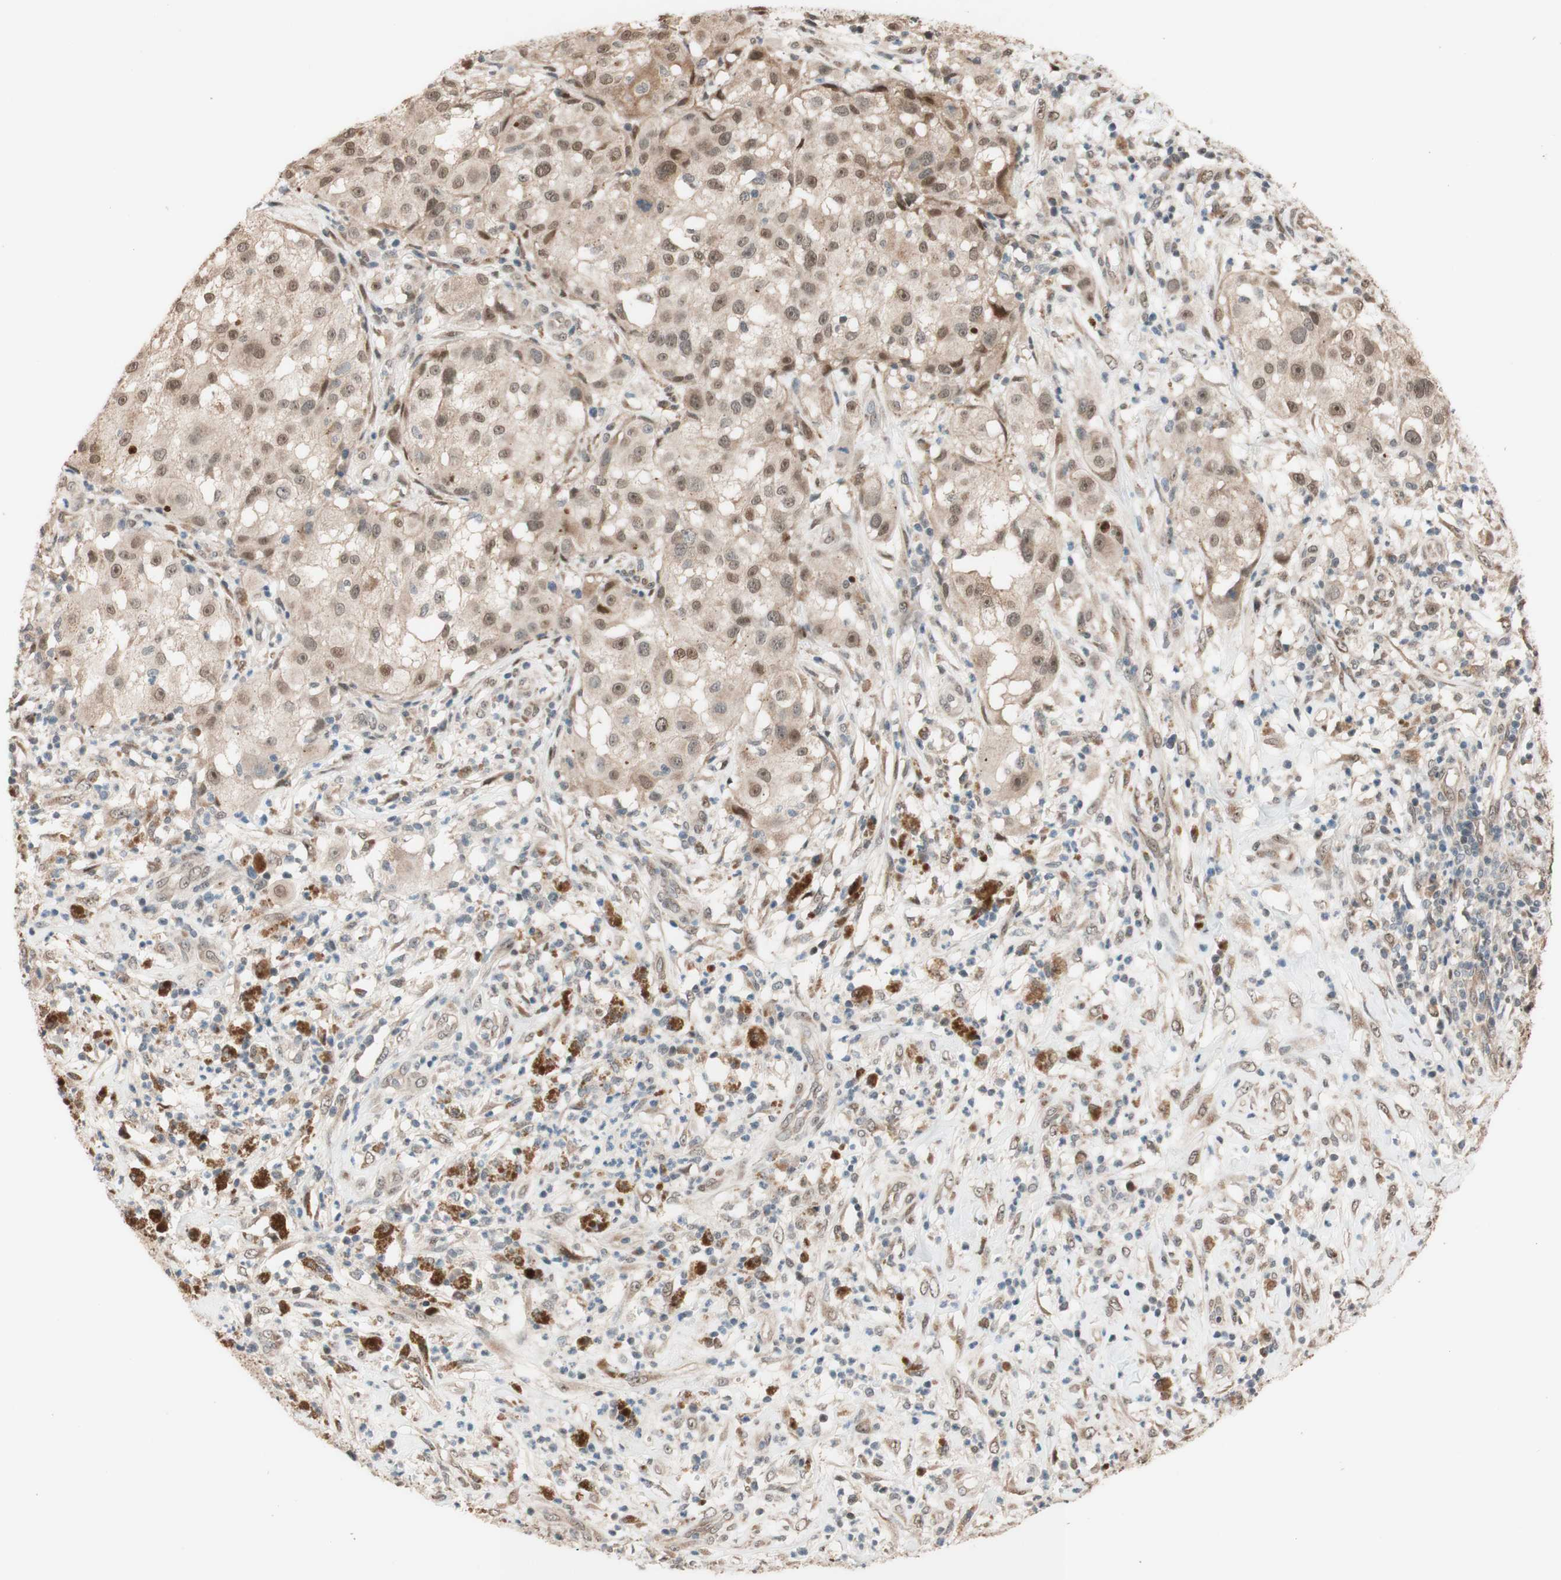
{"staining": {"intensity": "weak", "quantity": "<25%", "location": "nuclear"}, "tissue": "melanoma", "cell_type": "Tumor cells", "image_type": "cancer", "snomed": [{"axis": "morphology", "description": "Necrosis, NOS"}, {"axis": "morphology", "description": "Malignant melanoma, NOS"}, {"axis": "topography", "description": "Skin"}], "caption": "Image shows no significant protein expression in tumor cells of melanoma. The staining is performed using DAB (3,3'-diaminobenzidine) brown chromogen with nuclei counter-stained in using hematoxylin.", "gene": "CCNC", "patient": {"sex": "female", "age": 87}}